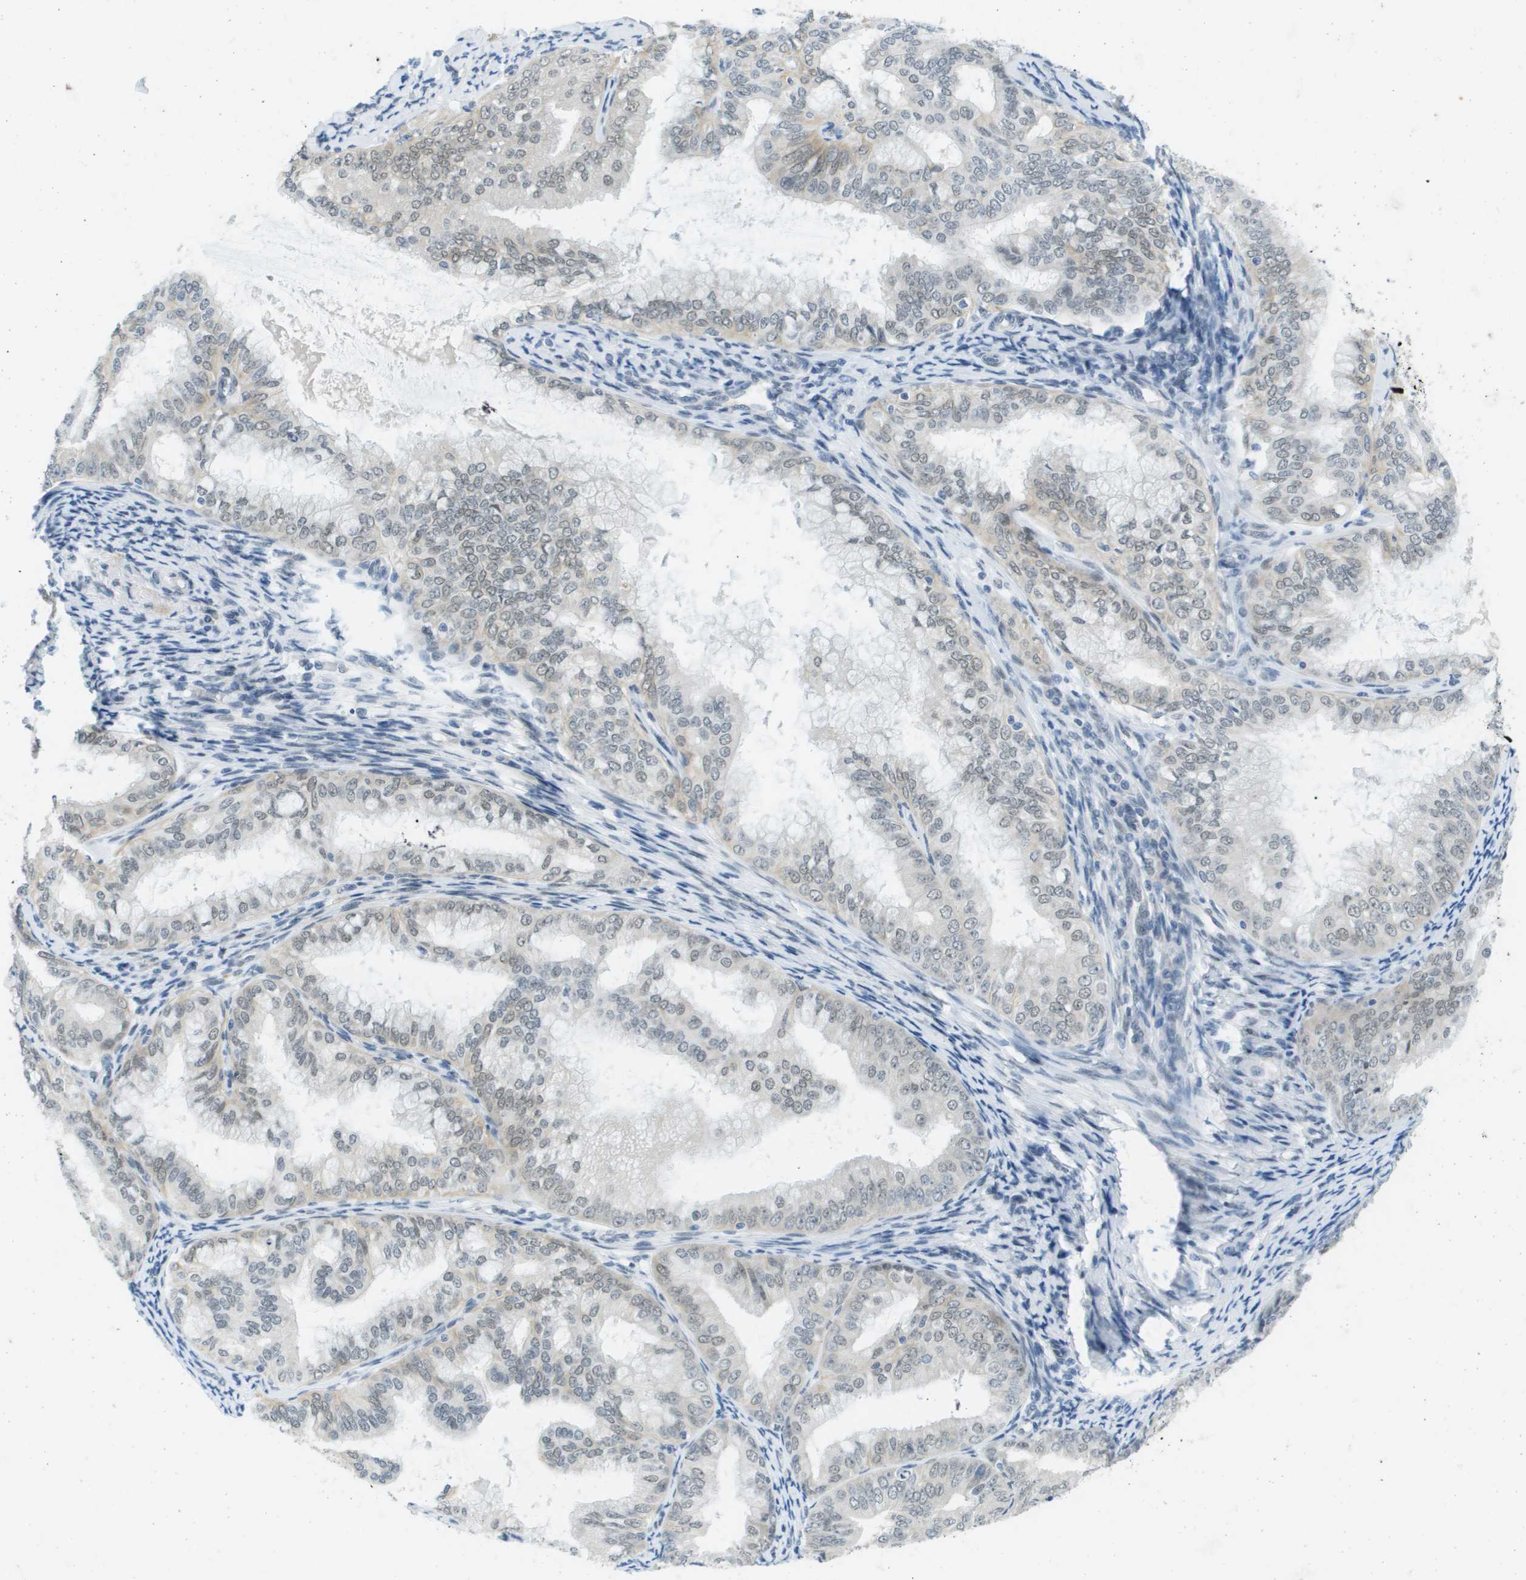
{"staining": {"intensity": "weak", "quantity": "<25%", "location": "nuclear"}, "tissue": "endometrial cancer", "cell_type": "Tumor cells", "image_type": "cancer", "snomed": [{"axis": "morphology", "description": "Adenocarcinoma, NOS"}, {"axis": "topography", "description": "Endometrium"}], "caption": "High magnification brightfield microscopy of adenocarcinoma (endometrial) stained with DAB (brown) and counterstained with hematoxylin (blue): tumor cells show no significant positivity. (Immunohistochemistry, brightfield microscopy, high magnification).", "gene": "ARID1B", "patient": {"sex": "female", "age": 63}}